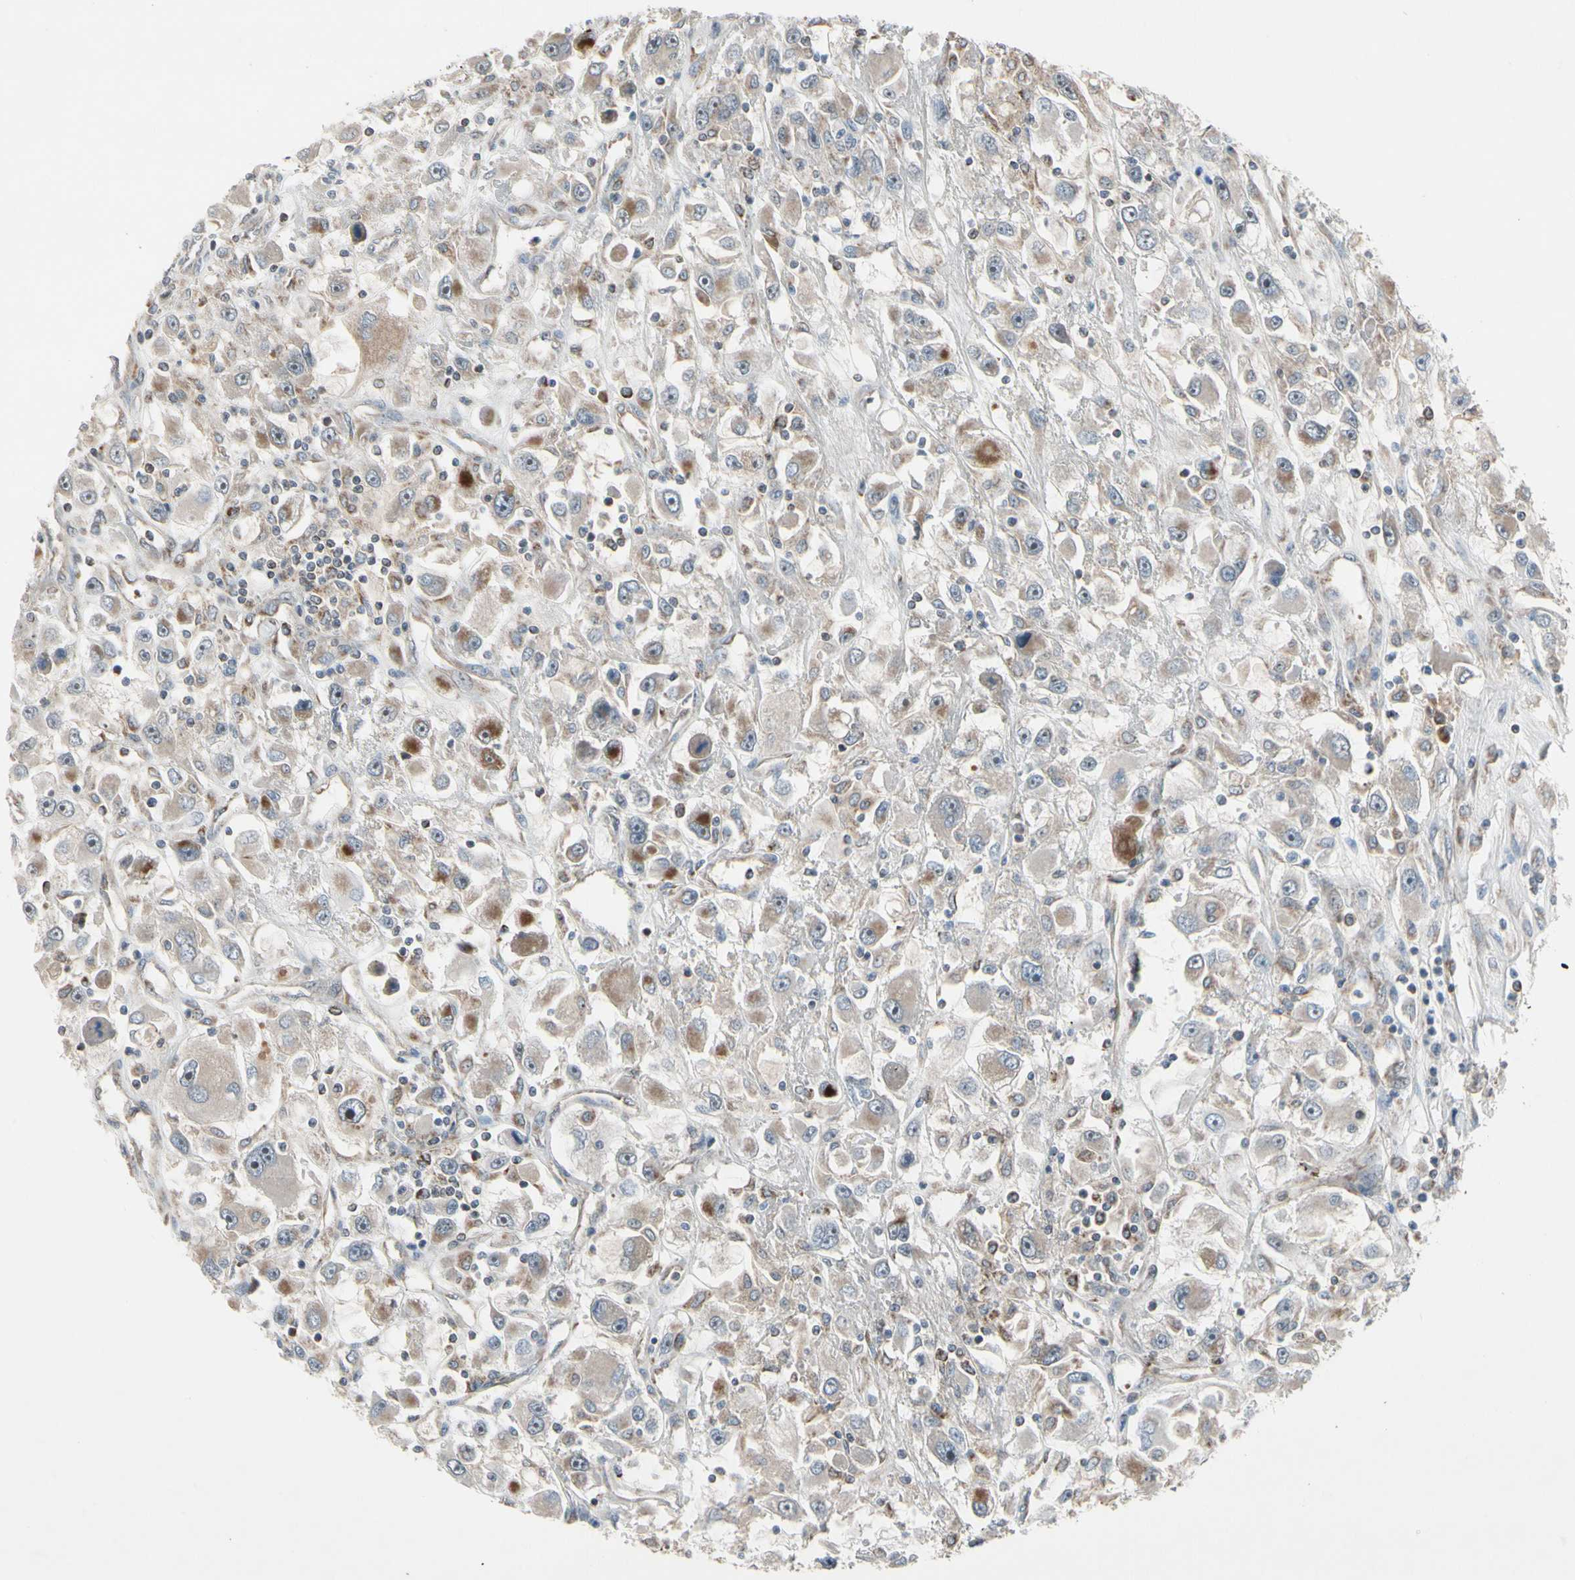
{"staining": {"intensity": "weak", "quantity": ">75%", "location": "cytoplasmic/membranous"}, "tissue": "renal cancer", "cell_type": "Tumor cells", "image_type": "cancer", "snomed": [{"axis": "morphology", "description": "Adenocarcinoma, NOS"}, {"axis": "topography", "description": "Kidney"}], "caption": "A photomicrograph of human renal adenocarcinoma stained for a protein demonstrates weak cytoplasmic/membranous brown staining in tumor cells.", "gene": "CPT1A", "patient": {"sex": "female", "age": 52}}